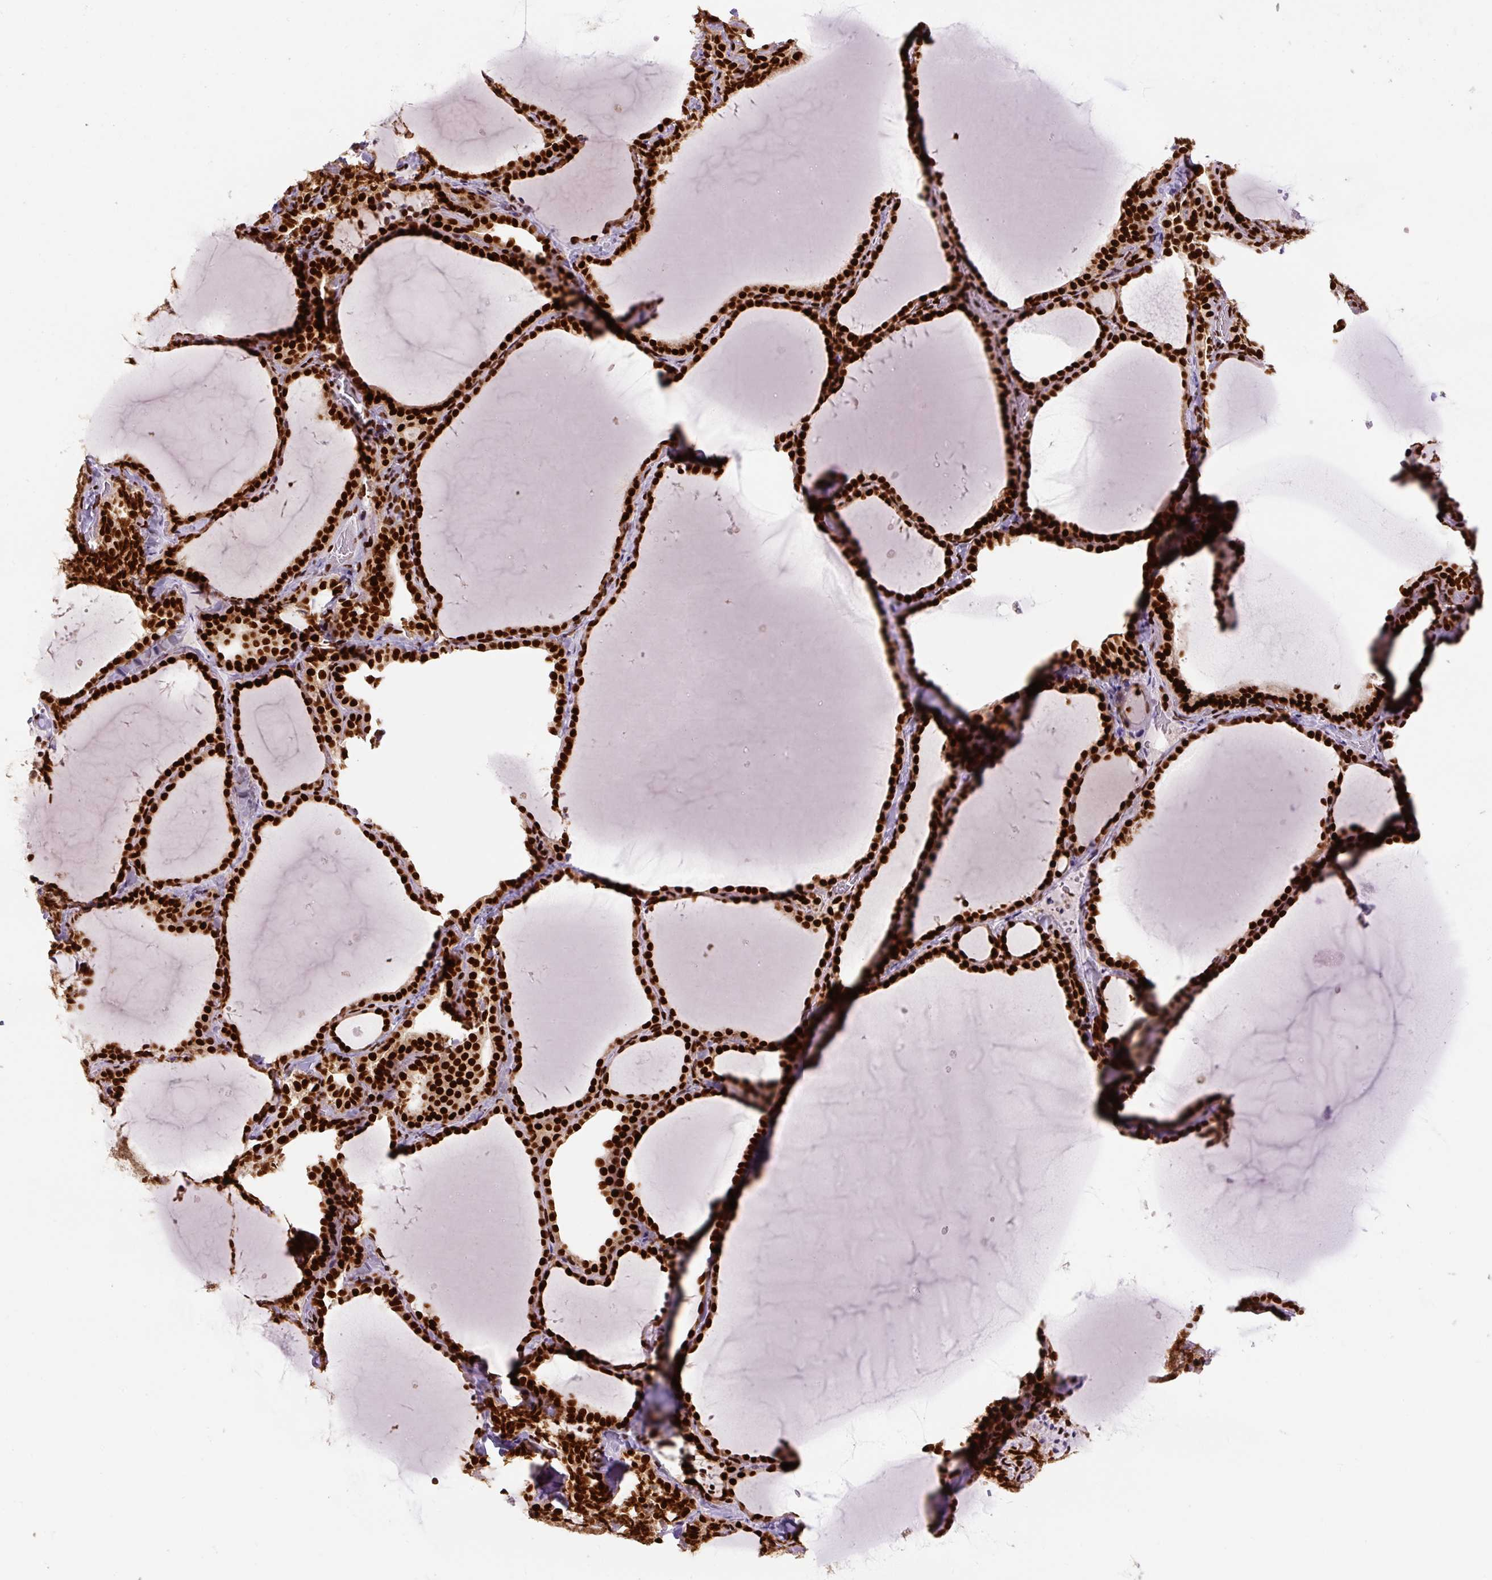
{"staining": {"intensity": "strong", "quantity": ">75%", "location": "nuclear"}, "tissue": "thyroid gland", "cell_type": "Glandular cells", "image_type": "normal", "snomed": [{"axis": "morphology", "description": "Normal tissue, NOS"}, {"axis": "topography", "description": "Thyroid gland"}], "caption": "Brown immunohistochemical staining in benign human thyroid gland shows strong nuclear positivity in approximately >75% of glandular cells. The protein is shown in brown color, while the nuclei are stained blue.", "gene": "FUS", "patient": {"sex": "female", "age": 22}}